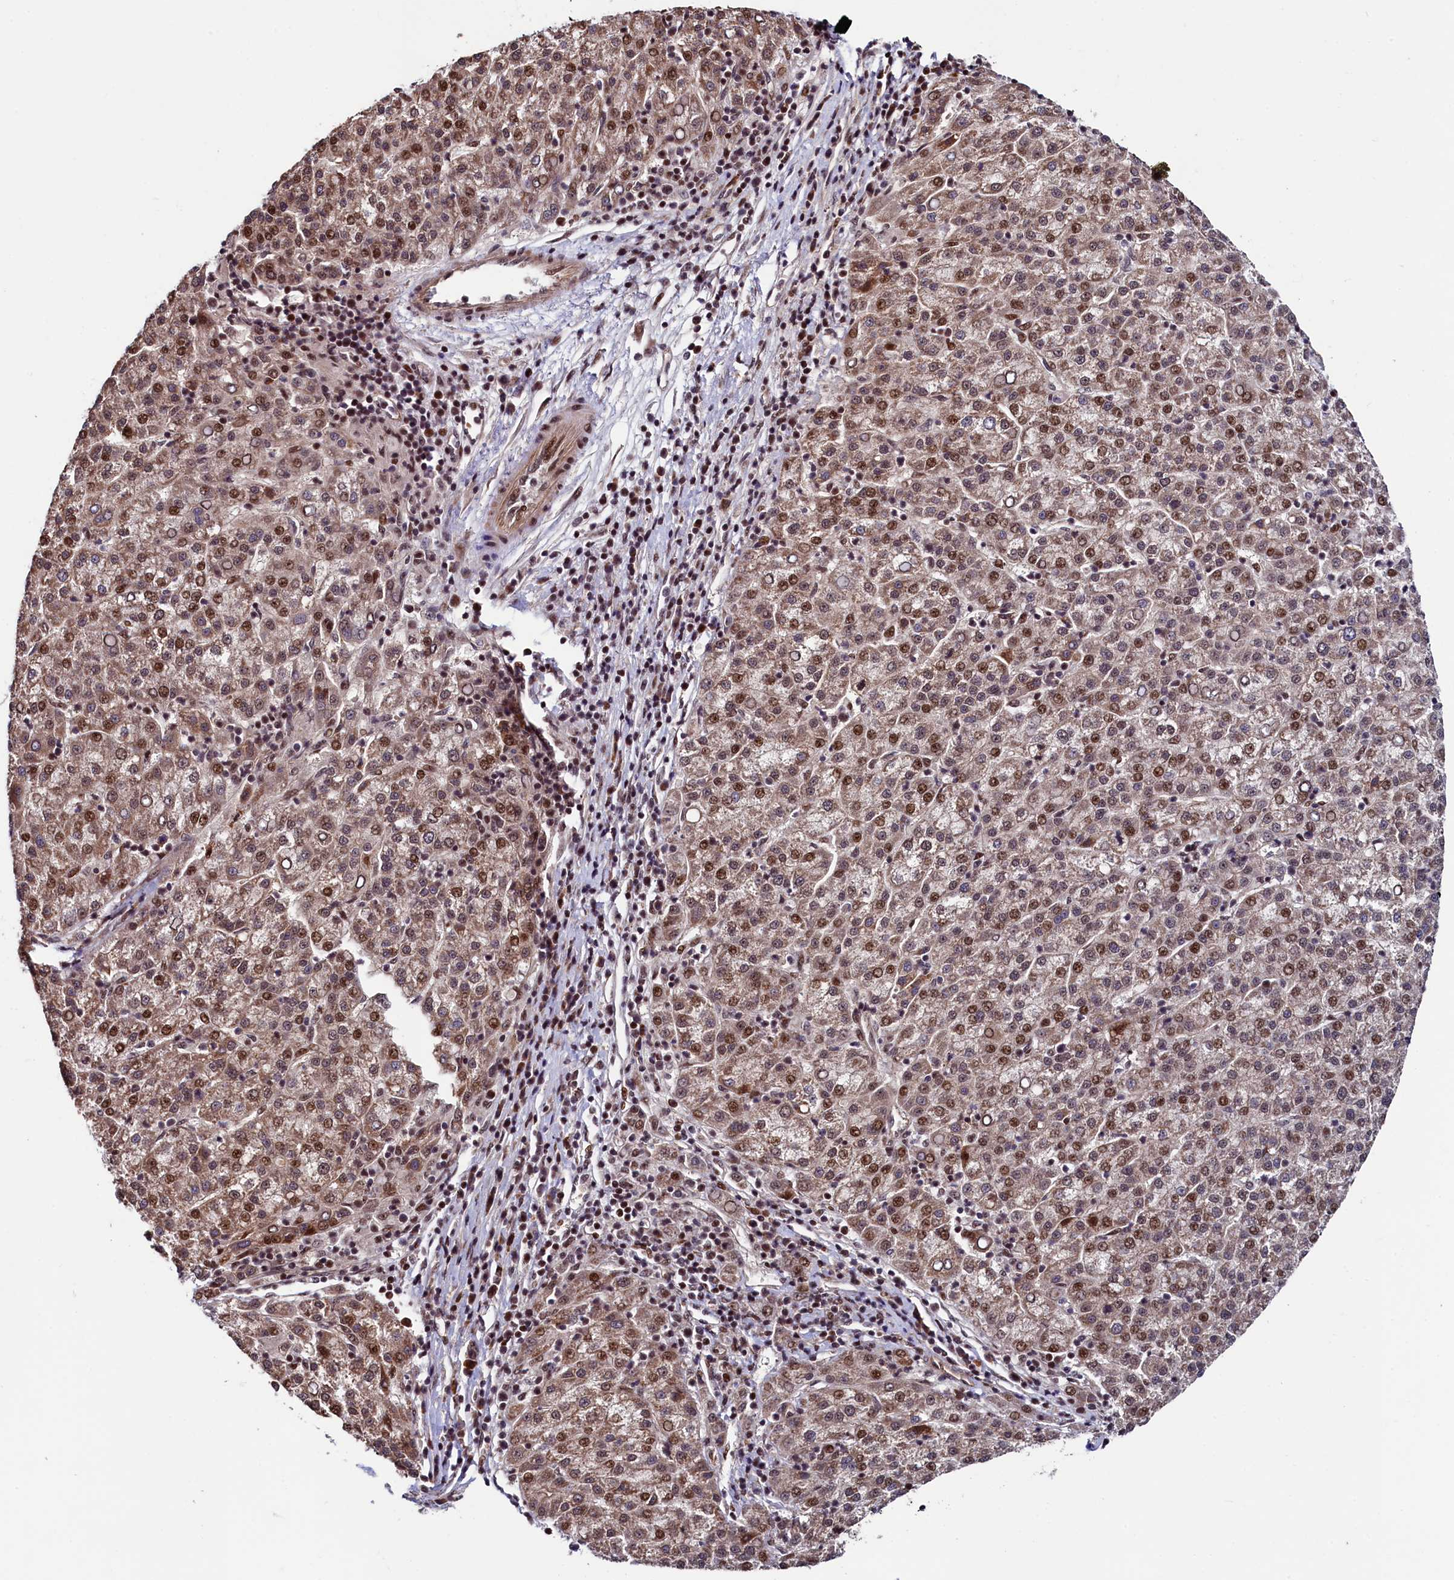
{"staining": {"intensity": "moderate", "quantity": ">75%", "location": "nuclear"}, "tissue": "liver cancer", "cell_type": "Tumor cells", "image_type": "cancer", "snomed": [{"axis": "morphology", "description": "Carcinoma, Hepatocellular, NOS"}, {"axis": "topography", "description": "Liver"}], "caption": "Liver cancer was stained to show a protein in brown. There is medium levels of moderate nuclear positivity in about >75% of tumor cells.", "gene": "LEO1", "patient": {"sex": "female", "age": 58}}